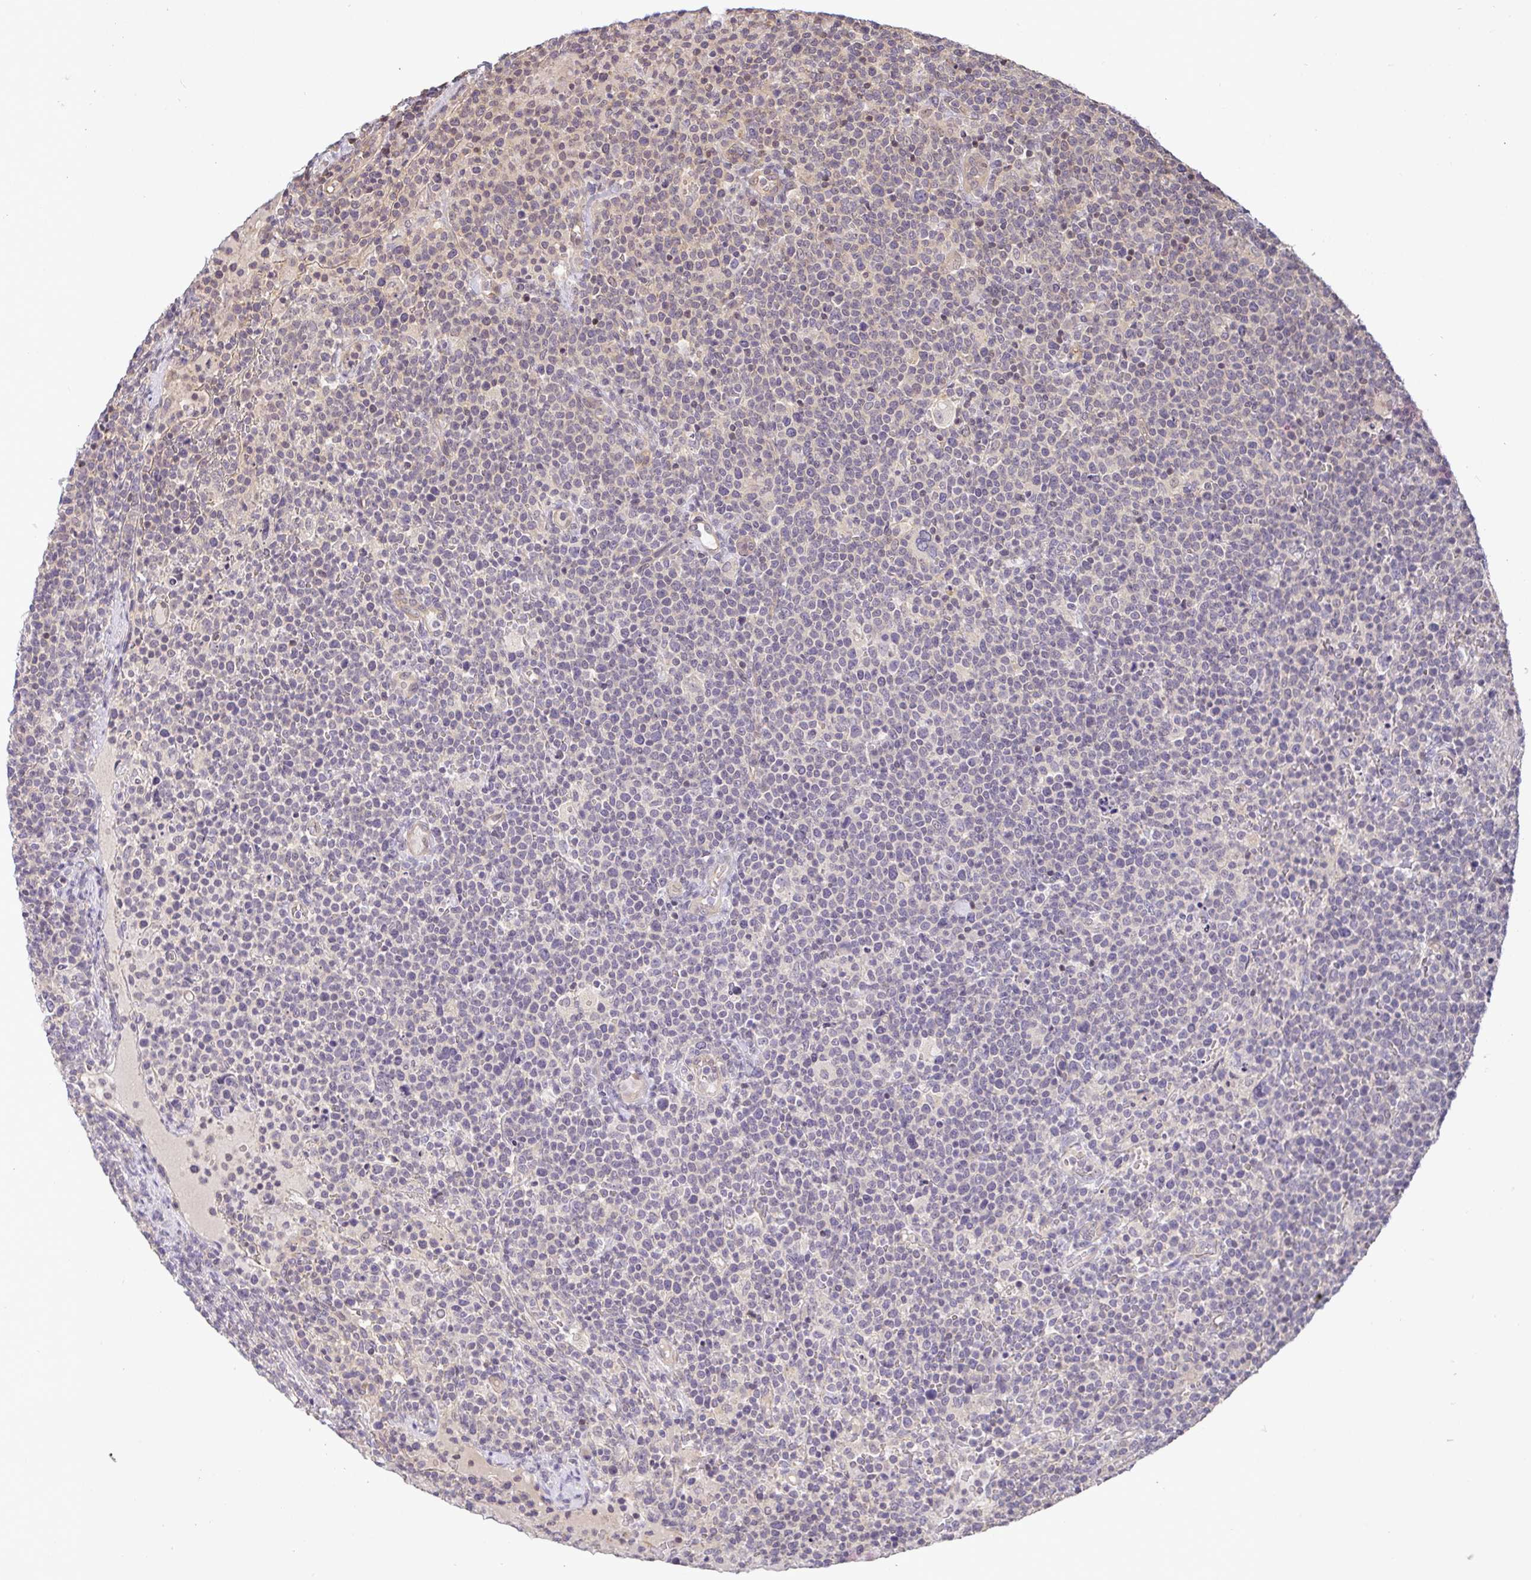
{"staining": {"intensity": "negative", "quantity": "none", "location": "none"}, "tissue": "lymphoma", "cell_type": "Tumor cells", "image_type": "cancer", "snomed": [{"axis": "morphology", "description": "Malignant lymphoma, non-Hodgkin's type, High grade"}, {"axis": "topography", "description": "Lymph node"}], "caption": "Micrograph shows no protein staining in tumor cells of malignant lymphoma, non-Hodgkin's type (high-grade) tissue.", "gene": "GSDMB", "patient": {"sex": "male", "age": 61}}